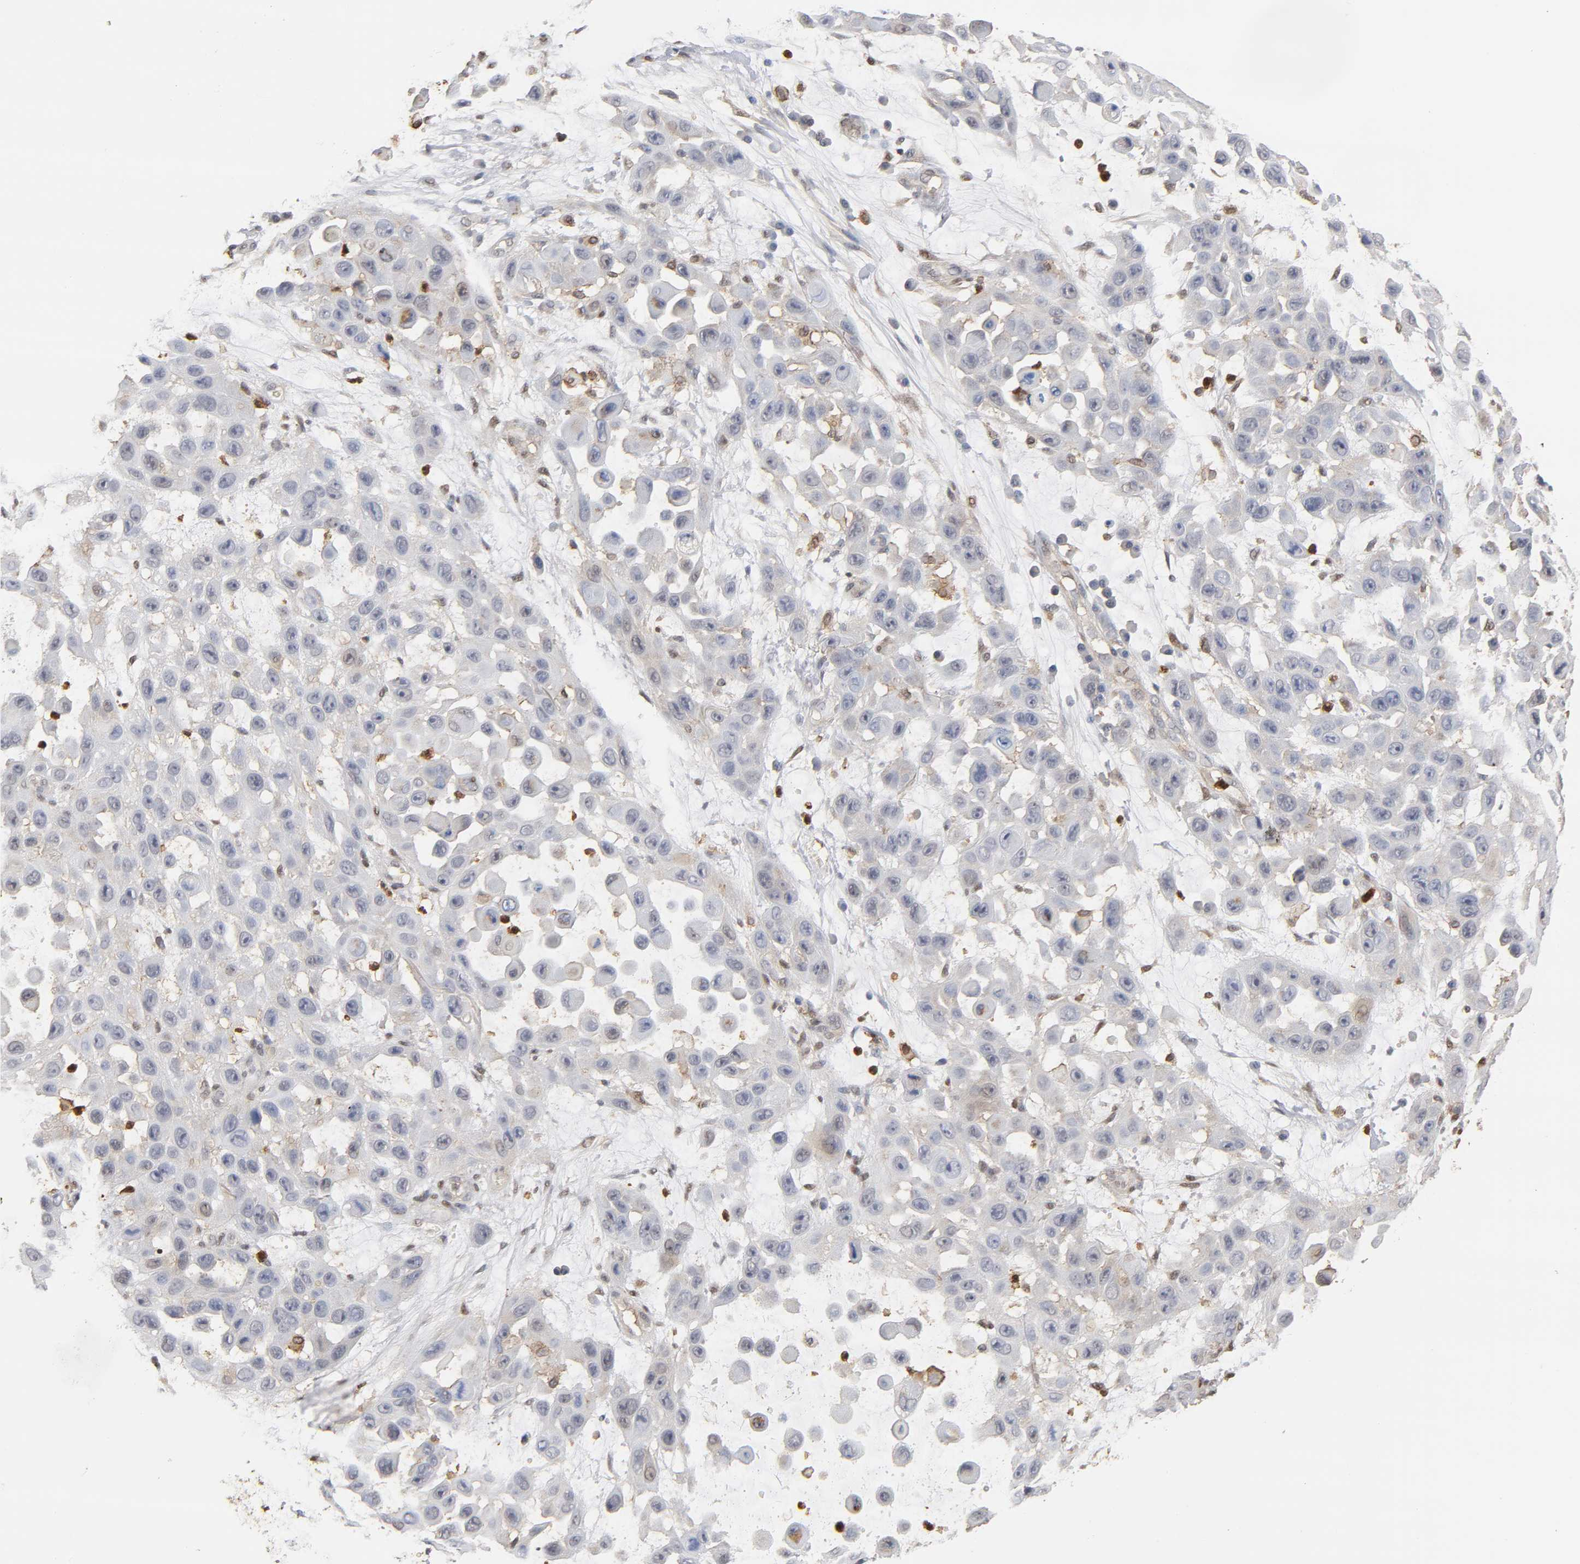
{"staining": {"intensity": "negative", "quantity": "none", "location": "none"}, "tissue": "skin cancer", "cell_type": "Tumor cells", "image_type": "cancer", "snomed": [{"axis": "morphology", "description": "Squamous cell carcinoma, NOS"}, {"axis": "topography", "description": "Skin"}], "caption": "High magnification brightfield microscopy of skin cancer (squamous cell carcinoma) stained with DAB (brown) and counterstained with hematoxylin (blue): tumor cells show no significant expression.", "gene": "ANXA11", "patient": {"sex": "male", "age": 81}}